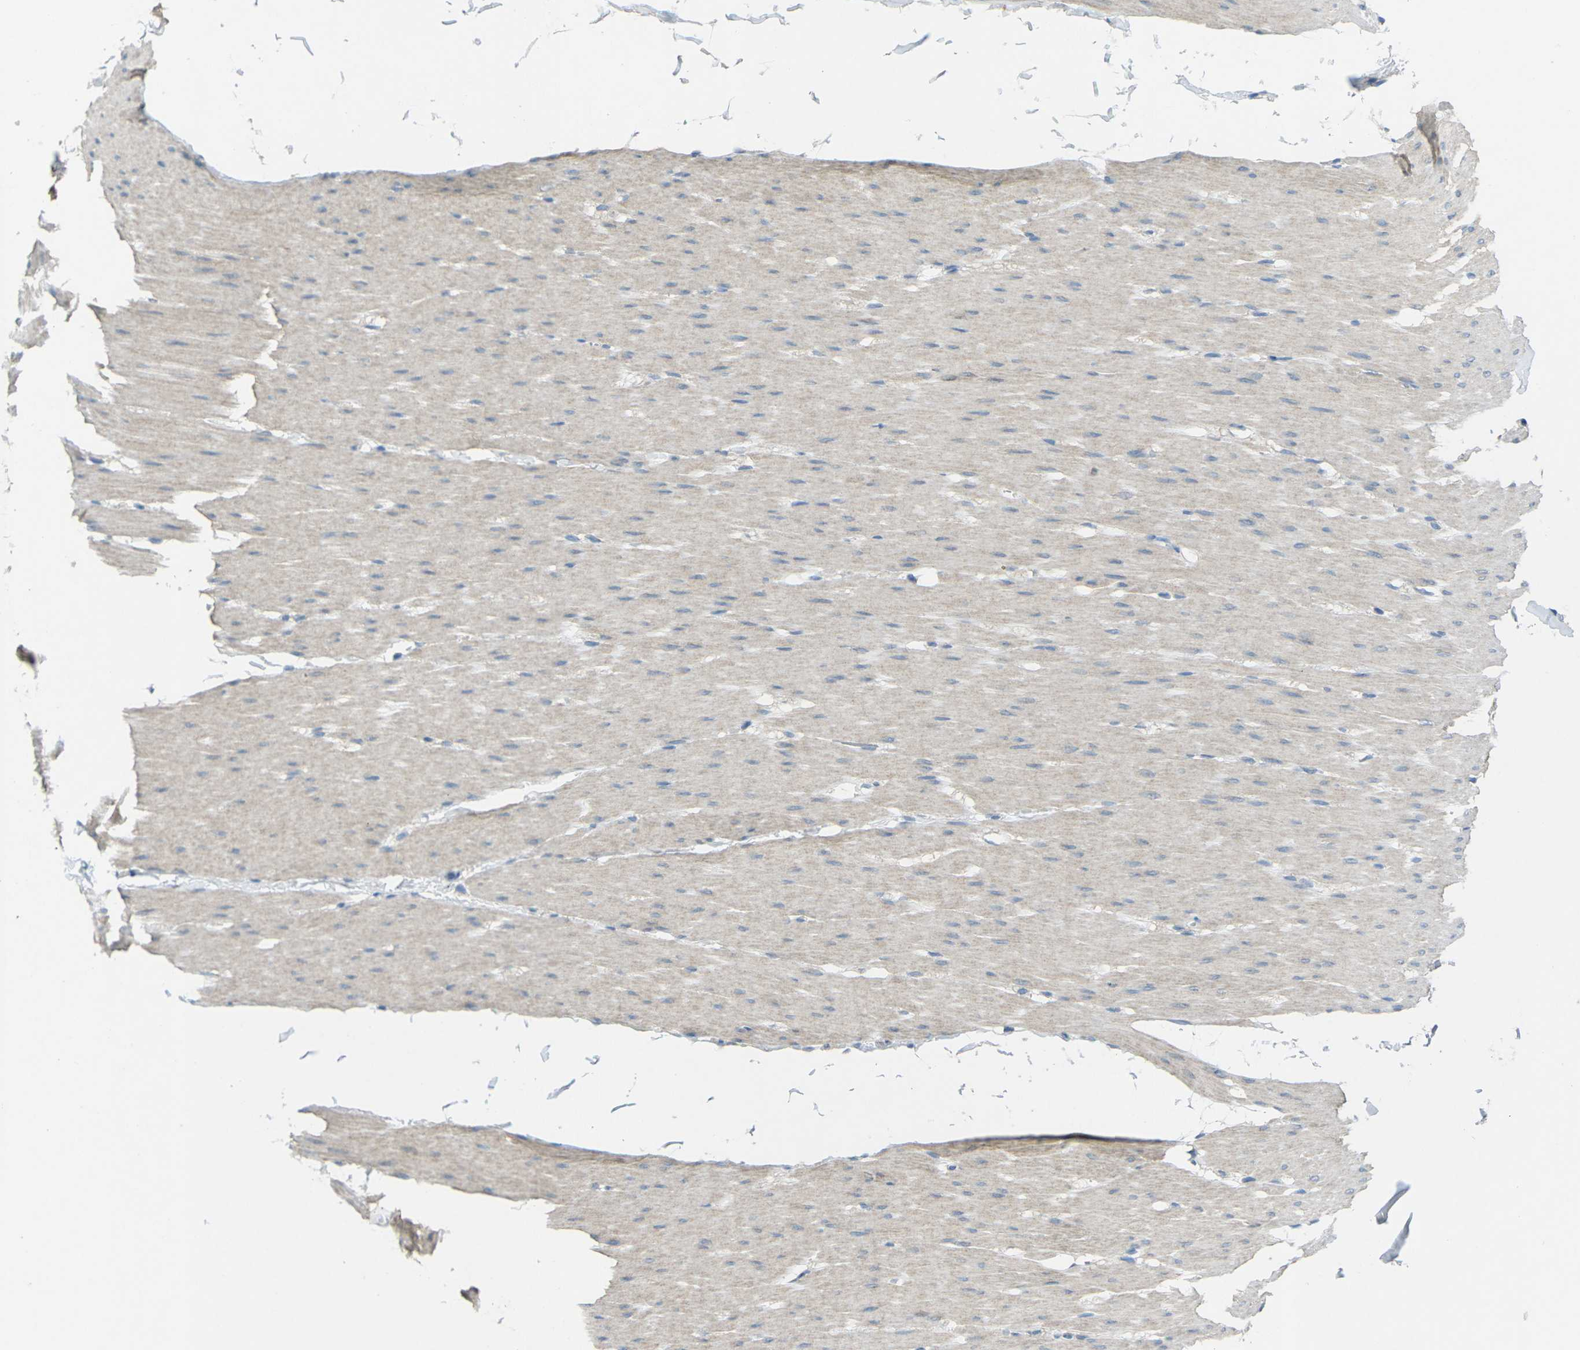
{"staining": {"intensity": "weak", "quantity": "25%-75%", "location": "cytoplasmic/membranous"}, "tissue": "smooth muscle", "cell_type": "Smooth muscle cells", "image_type": "normal", "snomed": [{"axis": "morphology", "description": "Normal tissue, NOS"}, {"axis": "topography", "description": "Smooth muscle"}, {"axis": "topography", "description": "Colon"}], "caption": "High-magnification brightfield microscopy of benign smooth muscle stained with DAB (3,3'-diaminobenzidine) (brown) and counterstained with hematoxylin (blue). smooth muscle cells exhibit weak cytoplasmic/membranous positivity is present in approximately25%-75% of cells. (DAB IHC, brown staining for protein, blue staining for nuclei).", "gene": "CD19", "patient": {"sex": "male", "age": 67}}